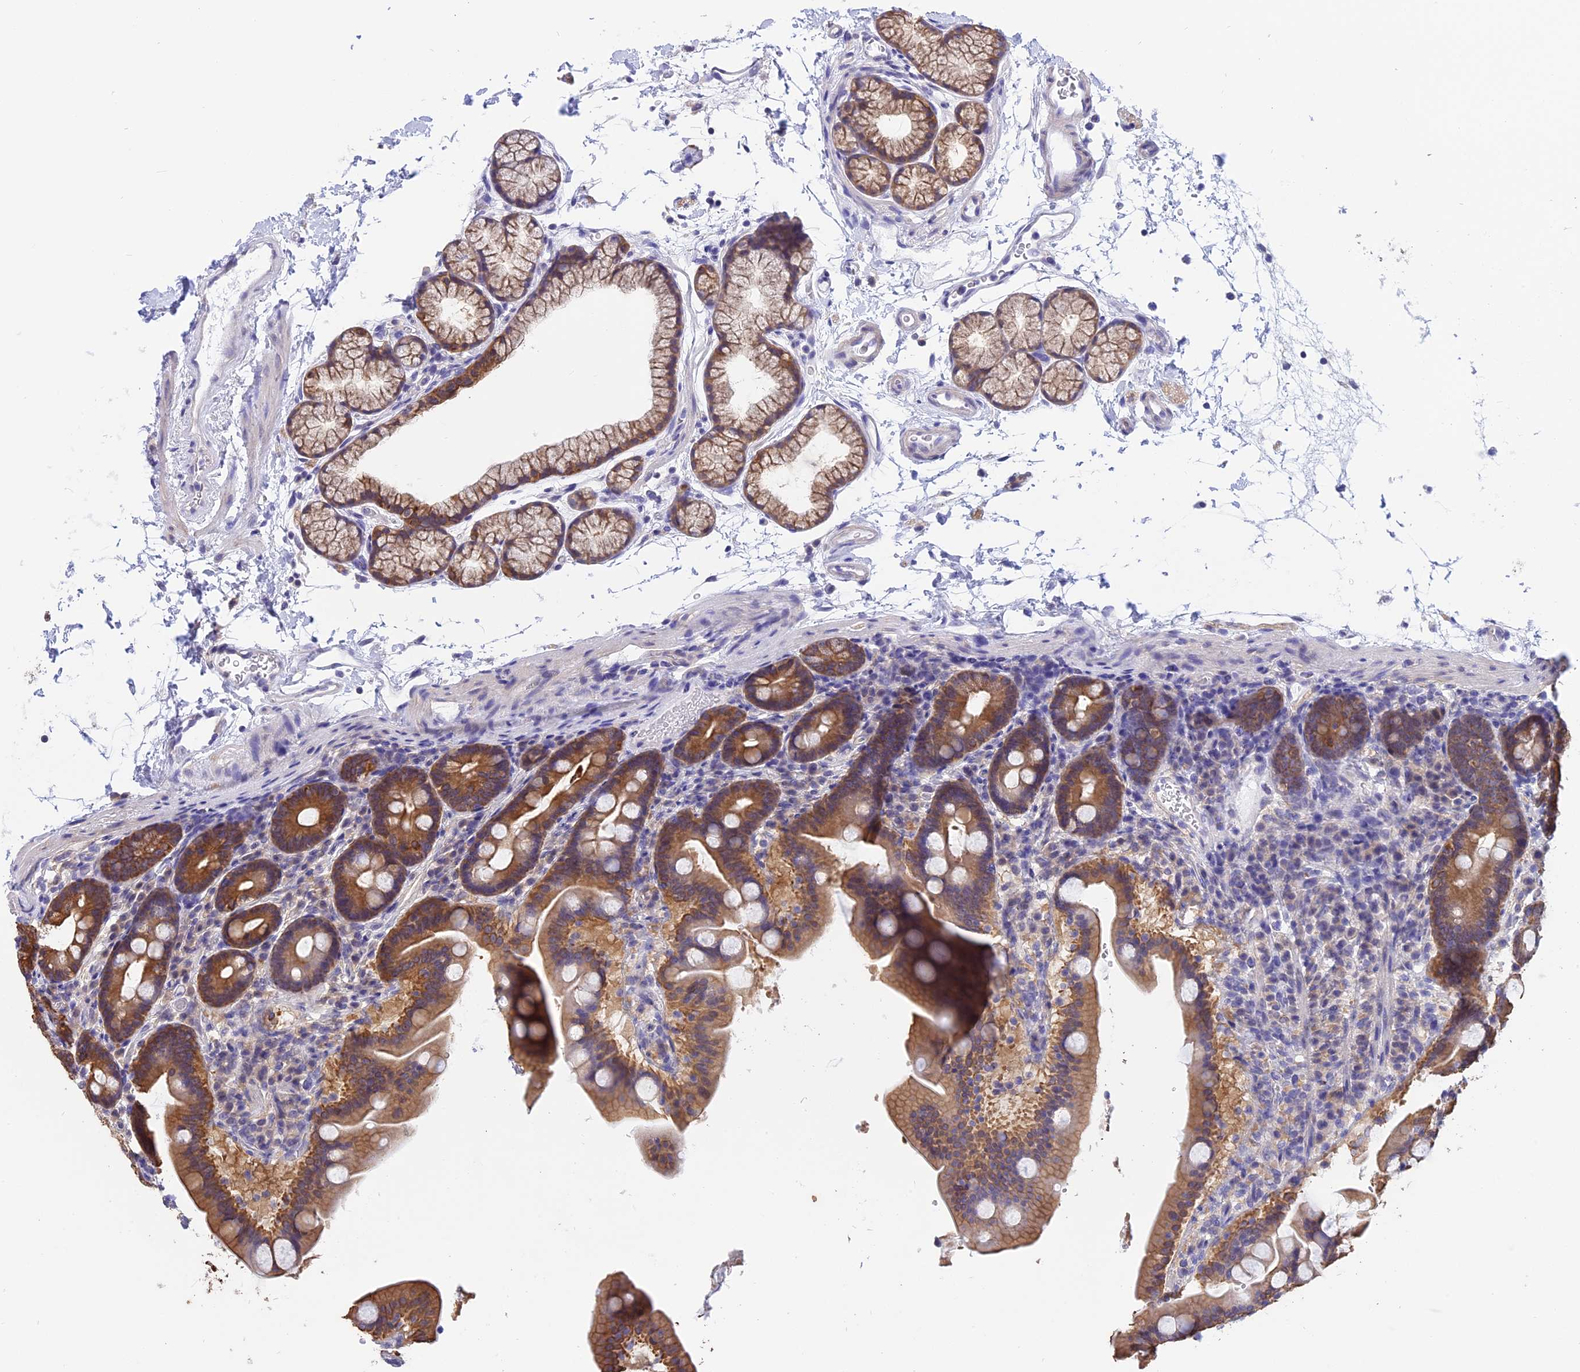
{"staining": {"intensity": "moderate", "quantity": ">75%", "location": "cytoplasmic/membranous"}, "tissue": "duodenum", "cell_type": "Glandular cells", "image_type": "normal", "snomed": [{"axis": "morphology", "description": "Normal tissue, NOS"}, {"axis": "topography", "description": "Duodenum"}], "caption": "Duodenum stained with a brown dye demonstrates moderate cytoplasmic/membranous positive expression in about >75% of glandular cells.", "gene": "STUB1", "patient": {"sex": "male", "age": 54}}